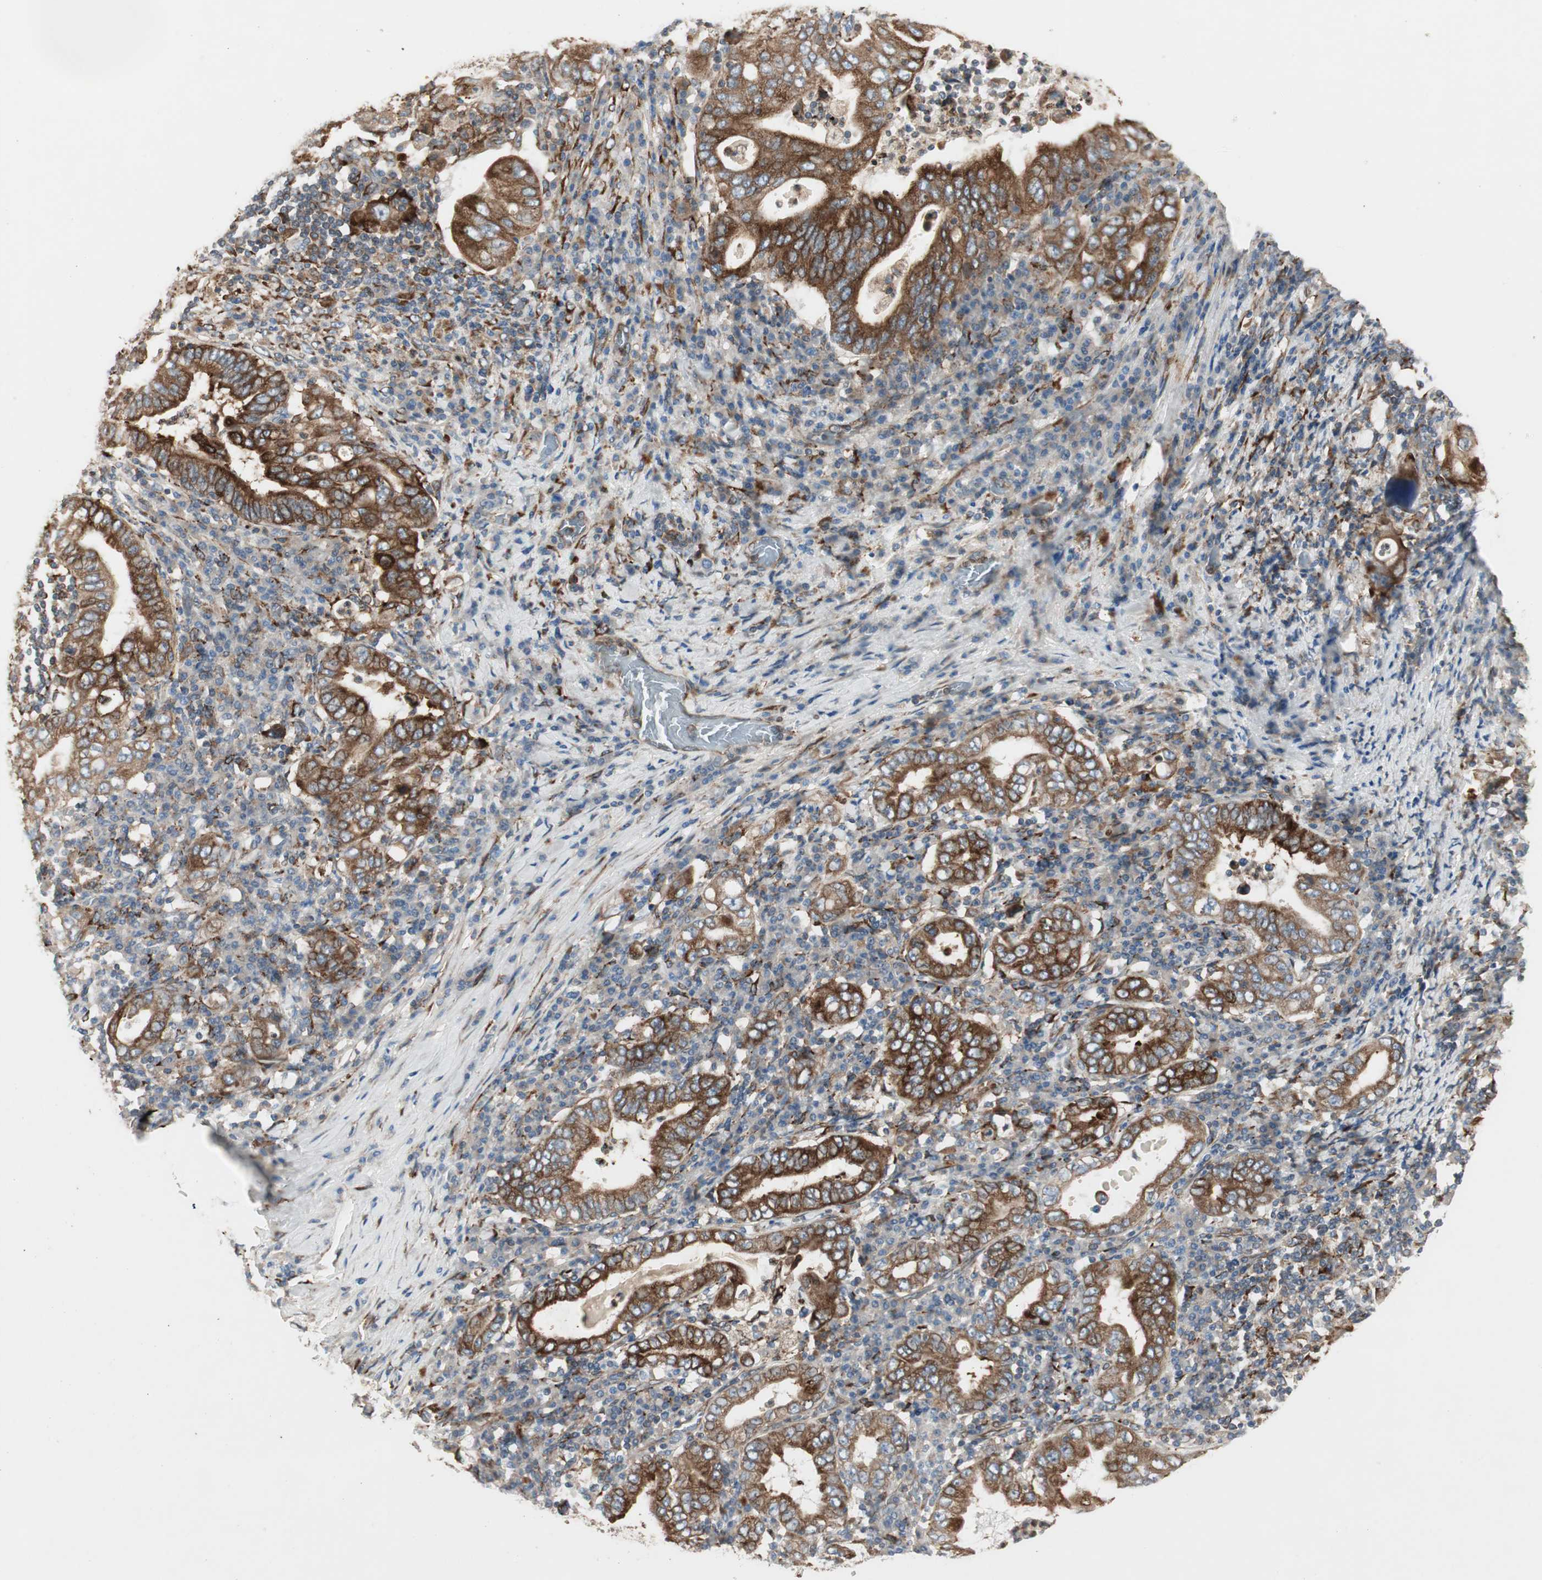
{"staining": {"intensity": "strong", "quantity": ">75%", "location": "cytoplasmic/membranous"}, "tissue": "stomach cancer", "cell_type": "Tumor cells", "image_type": "cancer", "snomed": [{"axis": "morphology", "description": "Normal tissue, NOS"}, {"axis": "morphology", "description": "Adenocarcinoma, NOS"}, {"axis": "topography", "description": "Esophagus"}, {"axis": "topography", "description": "Stomach, upper"}, {"axis": "topography", "description": "Peripheral nerve tissue"}], "caption": "The histopathology image demonstrates staining of stomach cancer (adenocarcinoma), revealing strong cytoplasmic/membranous protein positivity (brown color) within tumor cells. The staining is performed using DAB brown chromogen to label protein expression. The nuclei are counter-stained blue using hematoxylin.", "gene": "H6PD", "patient": {"sex": "male", "age": 62}}